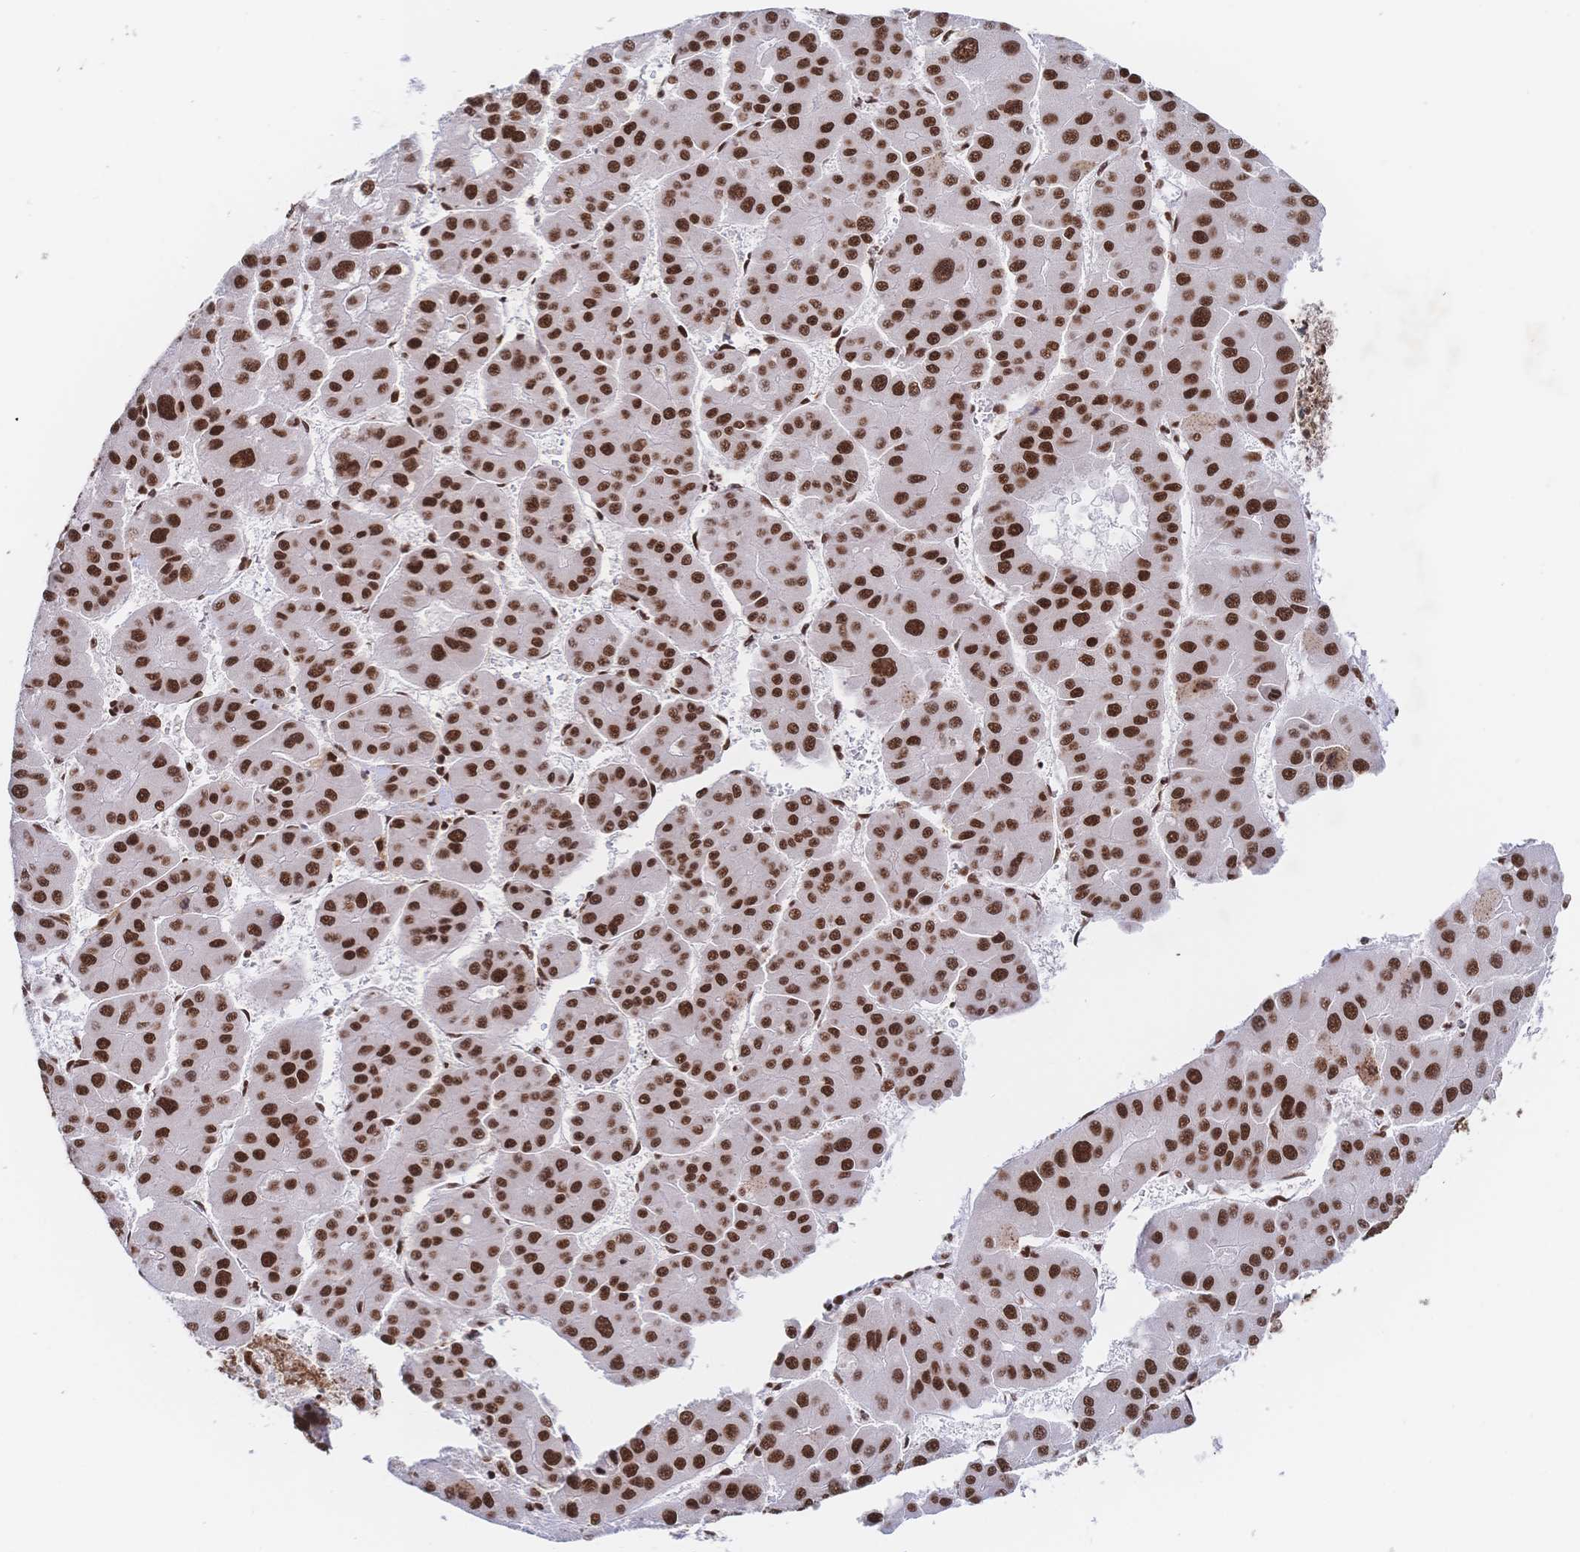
{"staining": {"intensity": "strong", "quantity": ">75%", "location": "nuclear"}, "tissue": "liver cancer", "cell_type": "Tumor cells", "image_type": "cancer", "snomed": [{"axis": "morphology", "description": "Carcinoma, Hepatocellular, NOS"}, {"axis": "topography", "description": "Liver"}], "caption": "This micrograph demonstrates immunohistochemistry (IHC) staining of human liver cancer (hepatocellular carcinoma), with high strong nuclear expression in about >75% of tumor cells.", "gene": "SRSF1", "patient": {"sex": "male", "age": 73}}